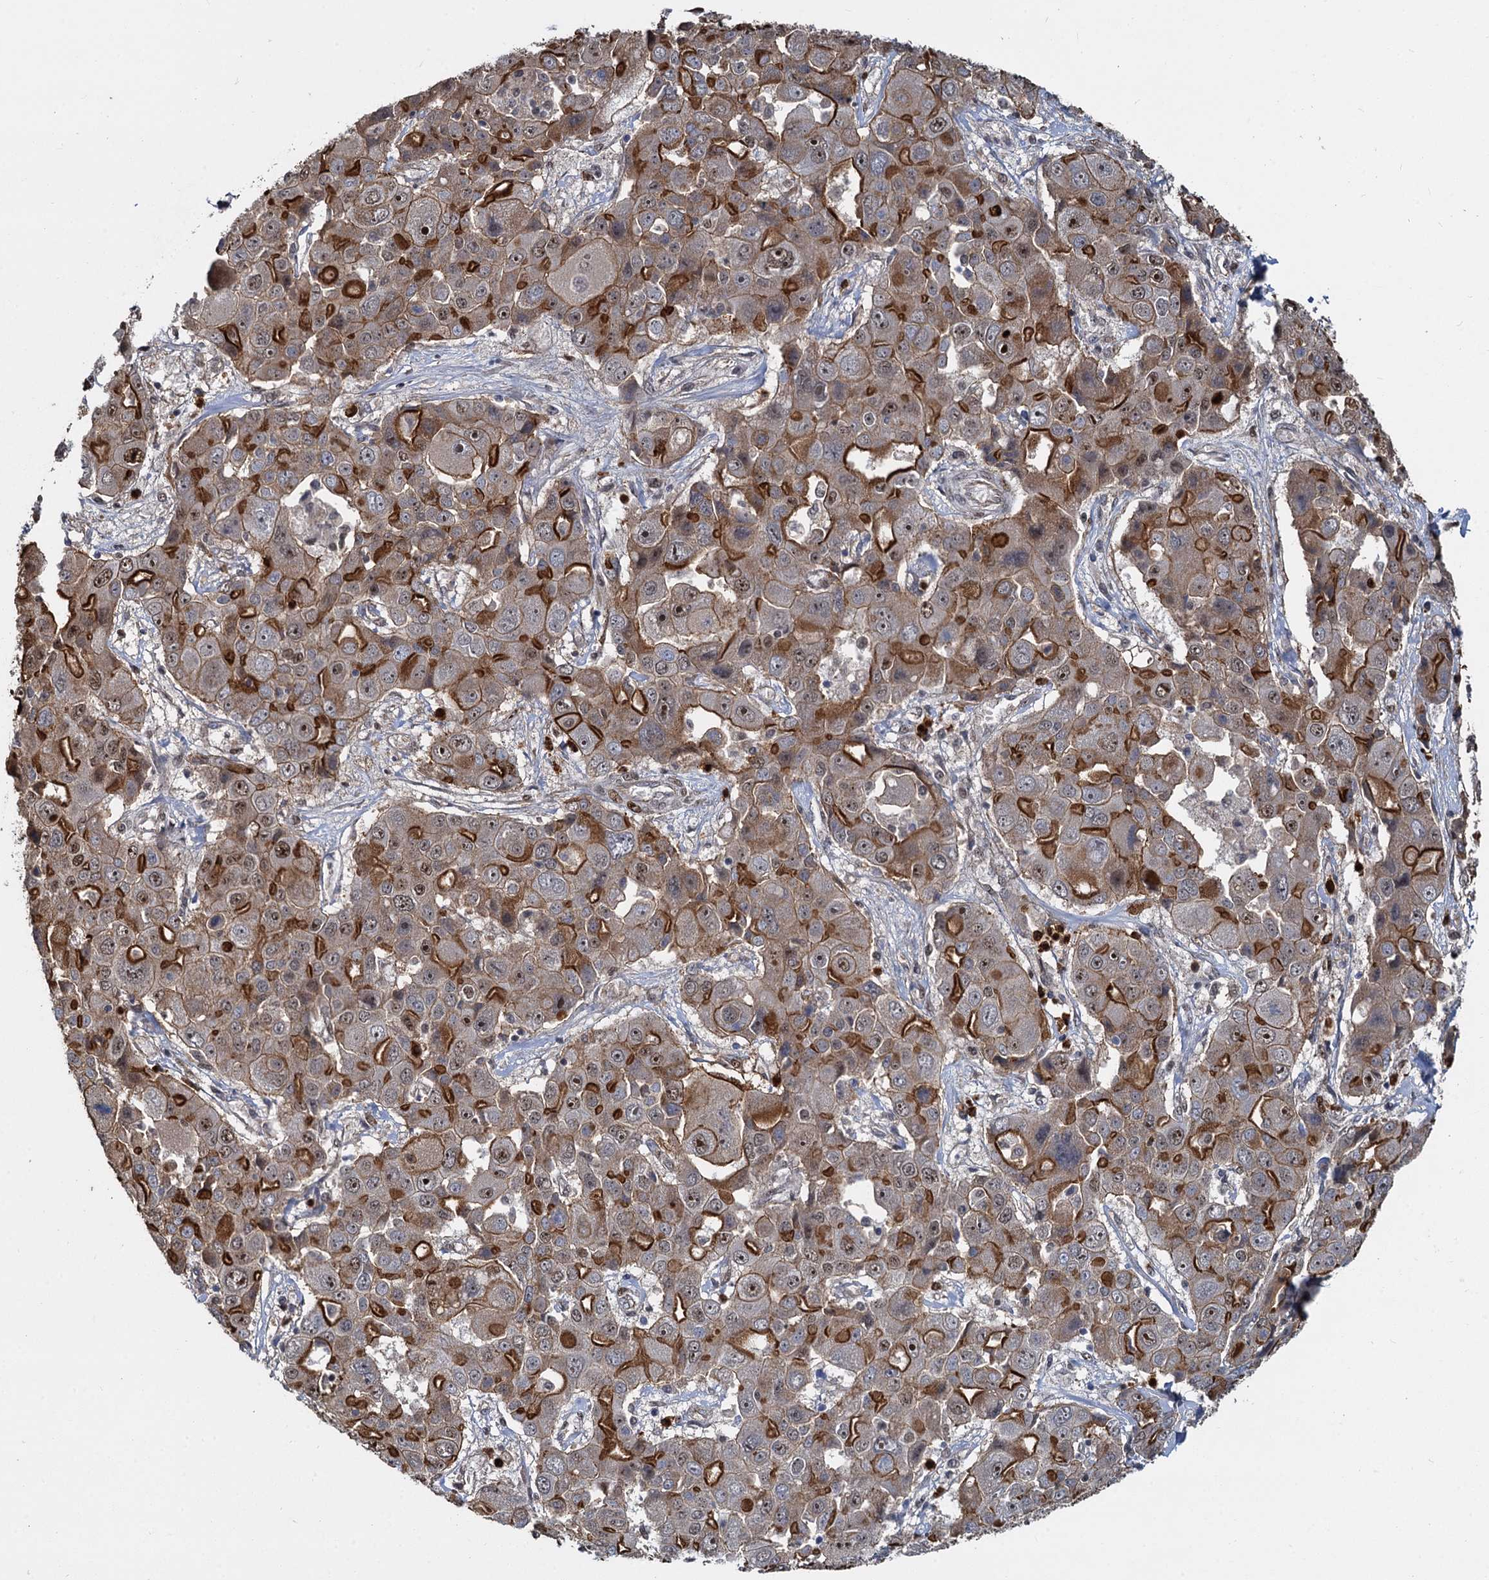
{"staining": {"intensity": "moderate", "quantity": ">75%", "location": "cytoplasmic/membranous,nuclear"}, "tissue": "liver cancer", "cell_type": "Tumor cells", "image_type": "cancer", "snomed": [{"axis": "morphology", "description": "Cholangiocarcinoma"}, {"axis": "topography", "description": "Liver"}], "caption": "Immunohistochemistry (DAB (3,3'-diaminobenzidine)) staining of human liver cholangiocarcinoma demonstrates moderate cytoplasmic/membranous and nuclear protein positivity in about >75% of tumor cells. The staining was performed using DAB to visualize the protein expression in brown, while the nuclei were stained in blue with hematoxylin (Magnification: 20x).", "gene": "ANKRD49", "patient": {"sex": "male", "age": 67}}